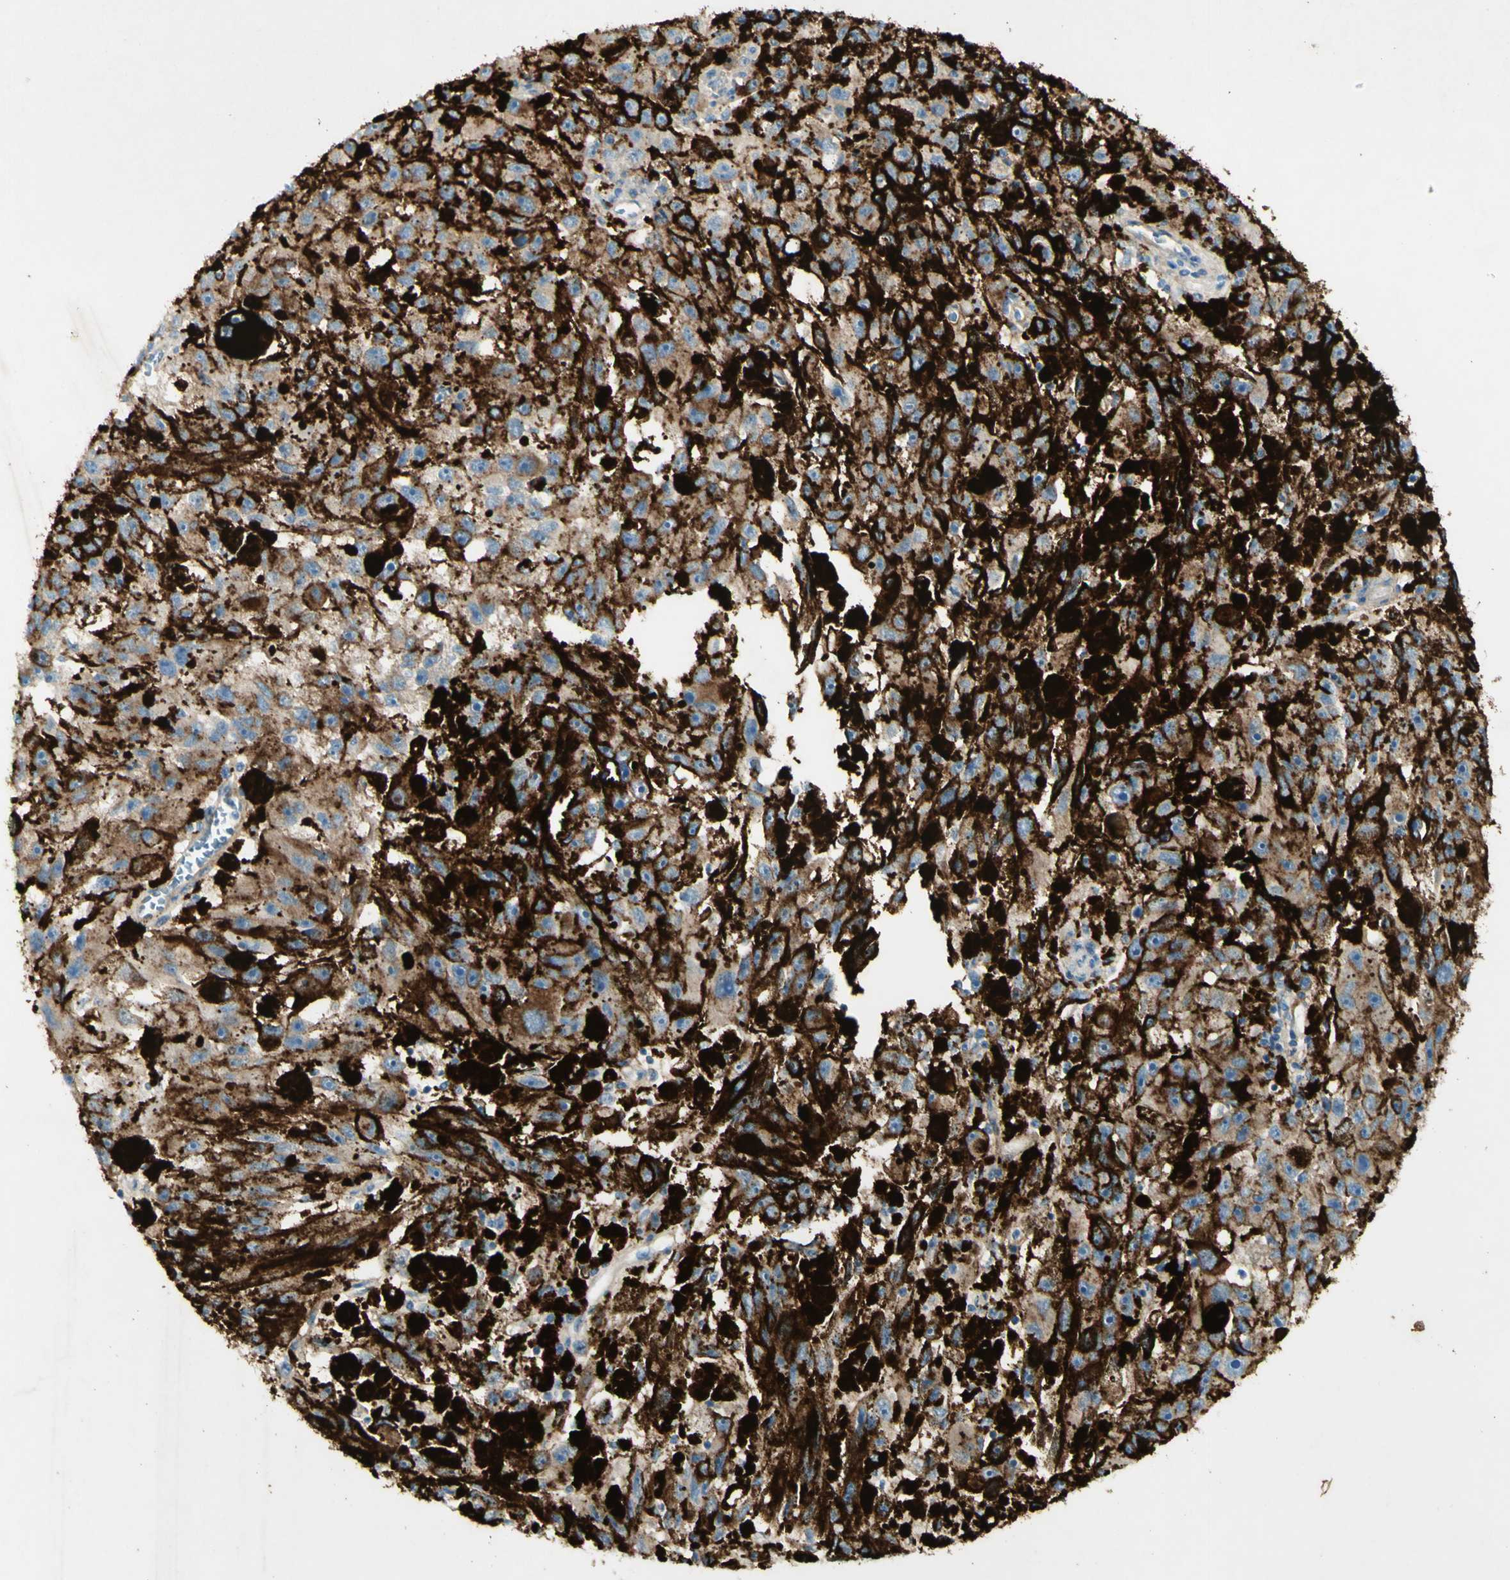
{"staining": {"intensity": "weak", "quantity": ">75%", "location": "cytoplasmic/membranous"}, "tissue": "melanoma", "cell_type": "Tumor cells", "image_type": "cancer", "snomed": [{"axis": "morphology", "description": "Malignant melanoma, NOS"}, {"axis": "topography", "description": "Skin"}], "caption": "A low amount of weak cytoplasmic/membranous staining is seen in approximately >75% of tumor cells in melanoma tissue.", "gene": "GDF15", "patient": {"sex": "female", "age": 104}}